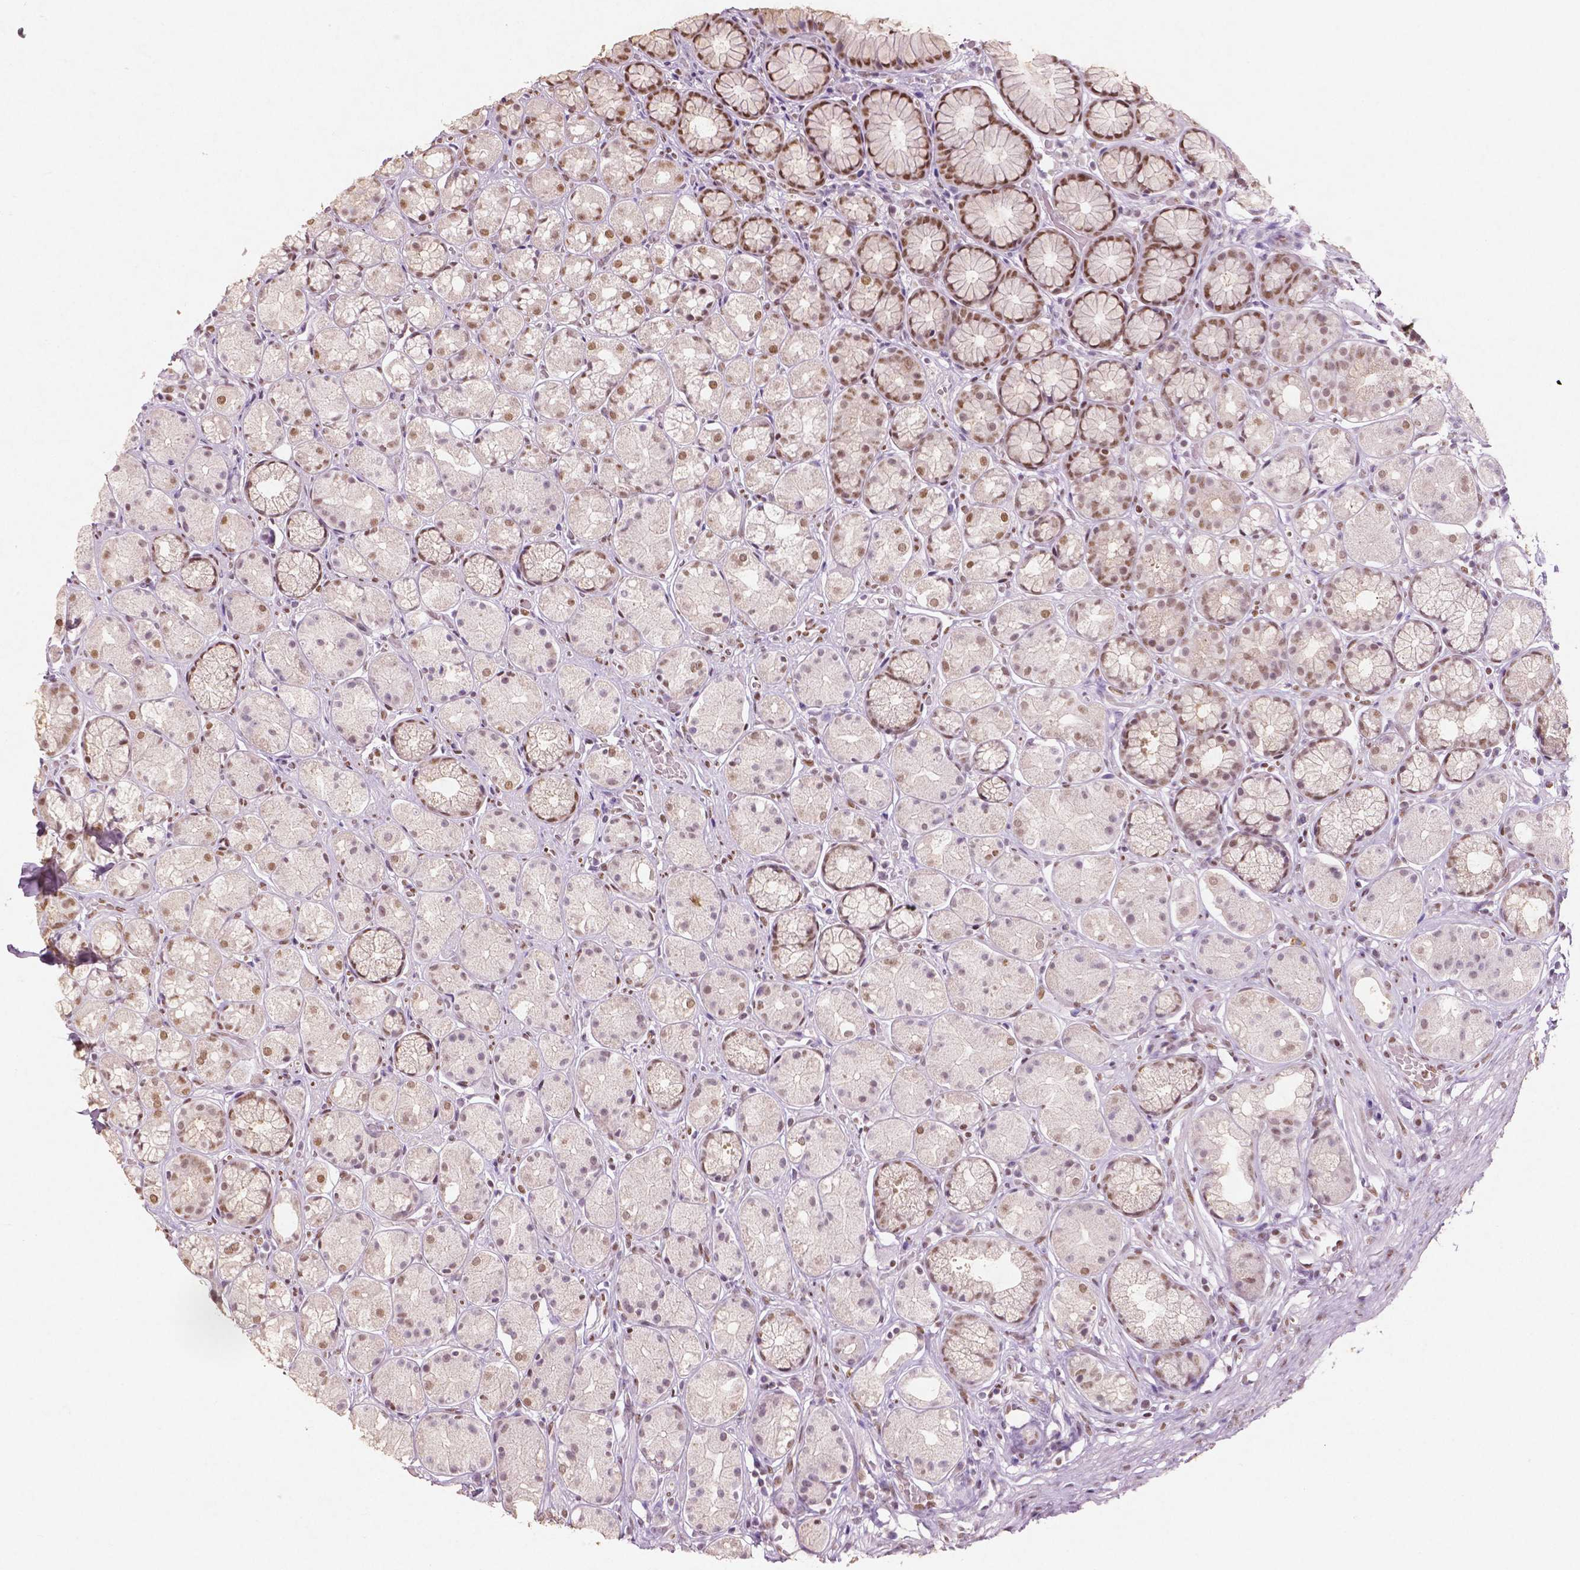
{"staining": {"intensity": "moderate", "quantity": "25%-75%", "location": "nuclear"}, "tissue": "stomach", "cell_type": "Glandular cells", "image_type": "normal", "snomed": [{"axis": "morphology", "description": "Normal tissue, NOS"}, {"axis": "topography", "description": "Stomach"}], "caption": "Moderate nuclear expression is identified in approximately 25%-75% of glandular cells in unremarkable stomach. (DAB (3,3'-diaminobenzidine) IHC, brown staining for protein, blue staining for nuclei).", "gene": "BRD4", "patient": {"sex": "male", "age": 70}}